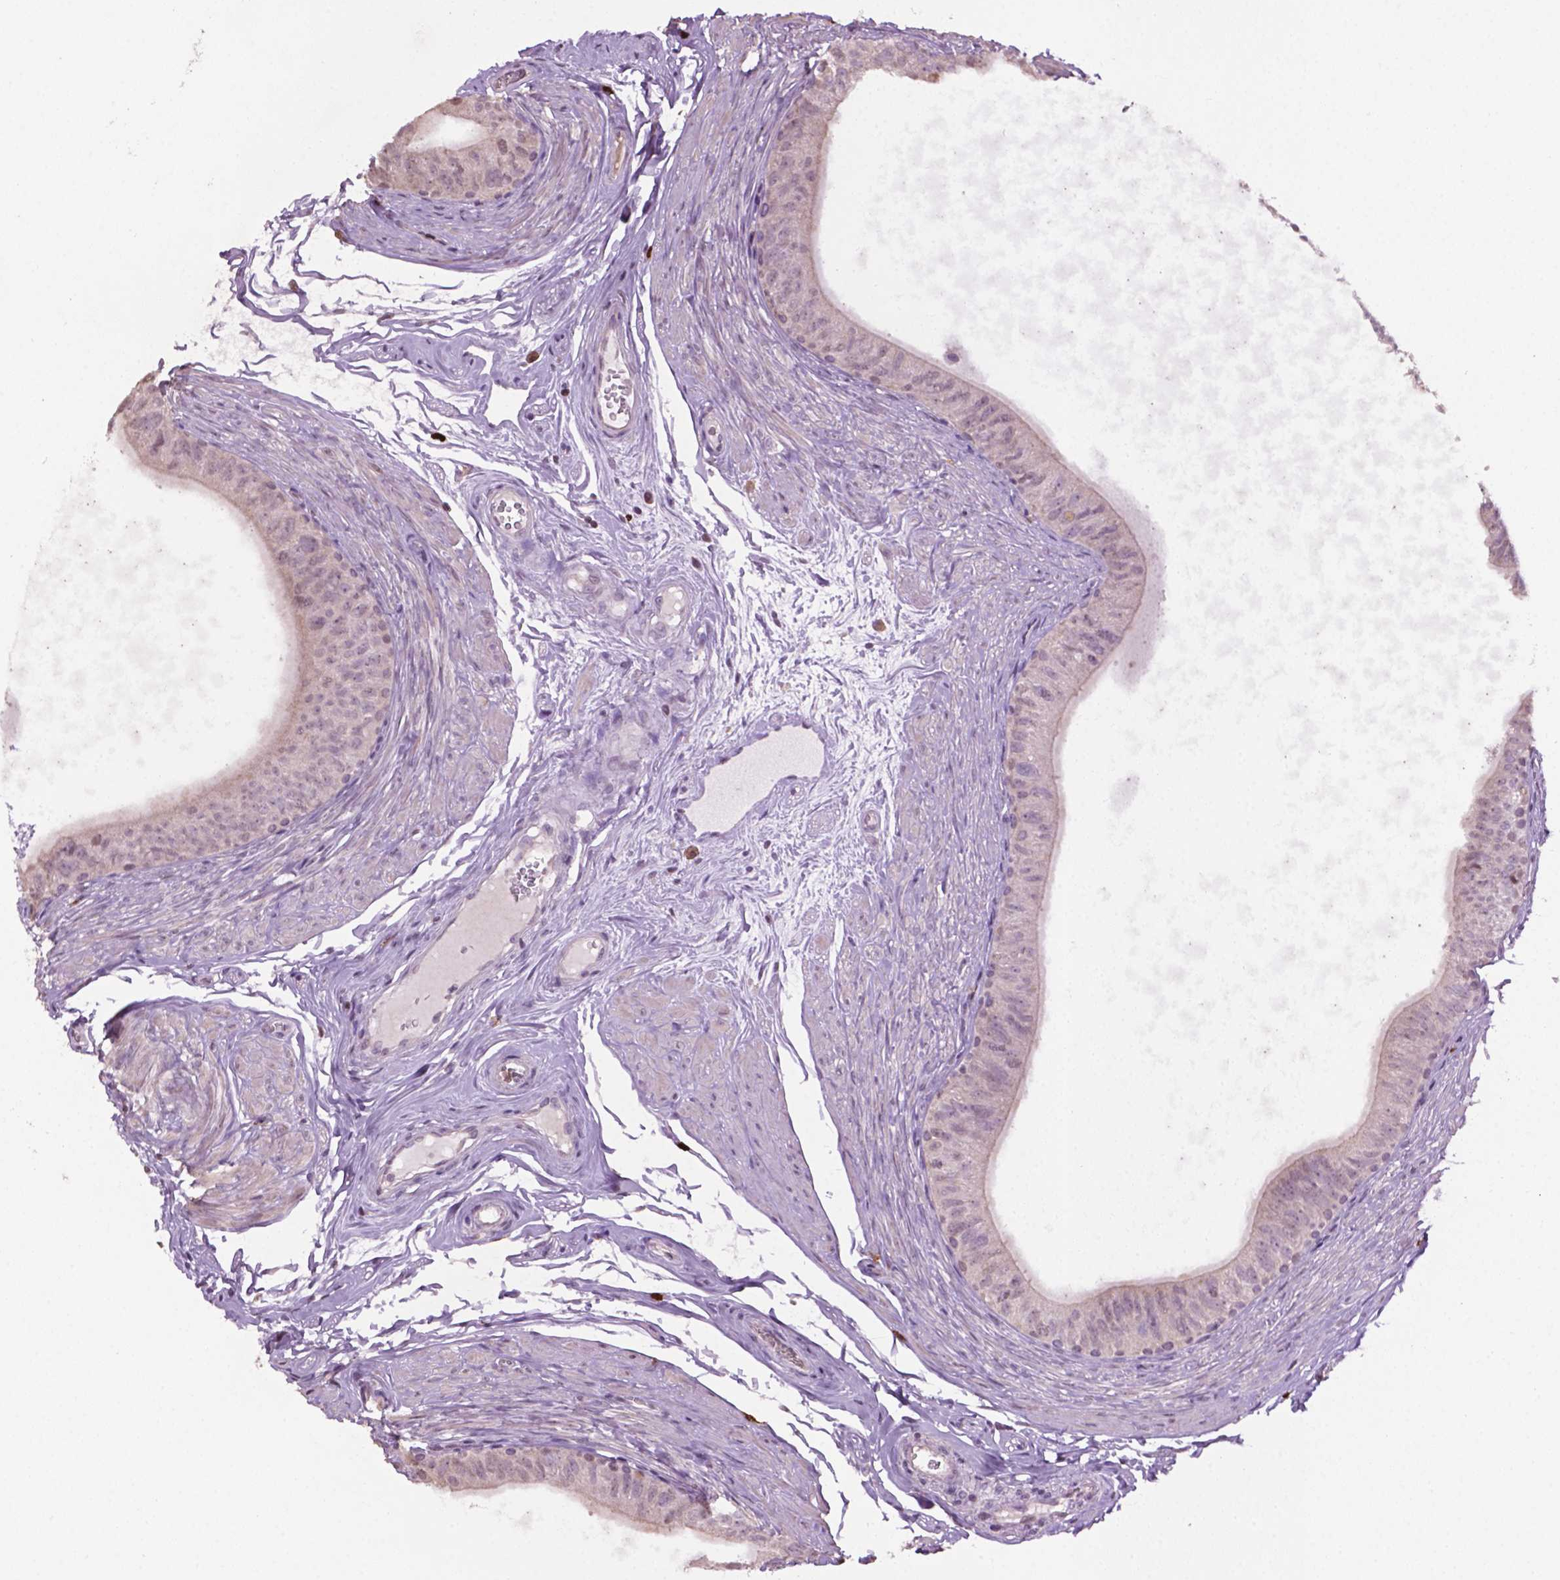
{"staining": {"intensity": "weak", "quantity": "<25%", "location": "cytoplasmic/membranous"}, "tissue": "epididymis", "cell_type": "Glandular cells", "image_type": "normal", "snomed": [{"axis": "morphology", "description": "Normal tissue, NOS"}, {"axis": "topography", "description": "Epididymis"}], "caption": "Immunohistochemical staining of benign epididymis shows no significant expression in glandular cells. The staining was performed using DAB to visualize the protein expression in brown, while the nuclei were stained in blue with hematoxylin (Magnification: 20x).", "gene": "NTNG2", "patient": {"sex": "male", "age": 36}}